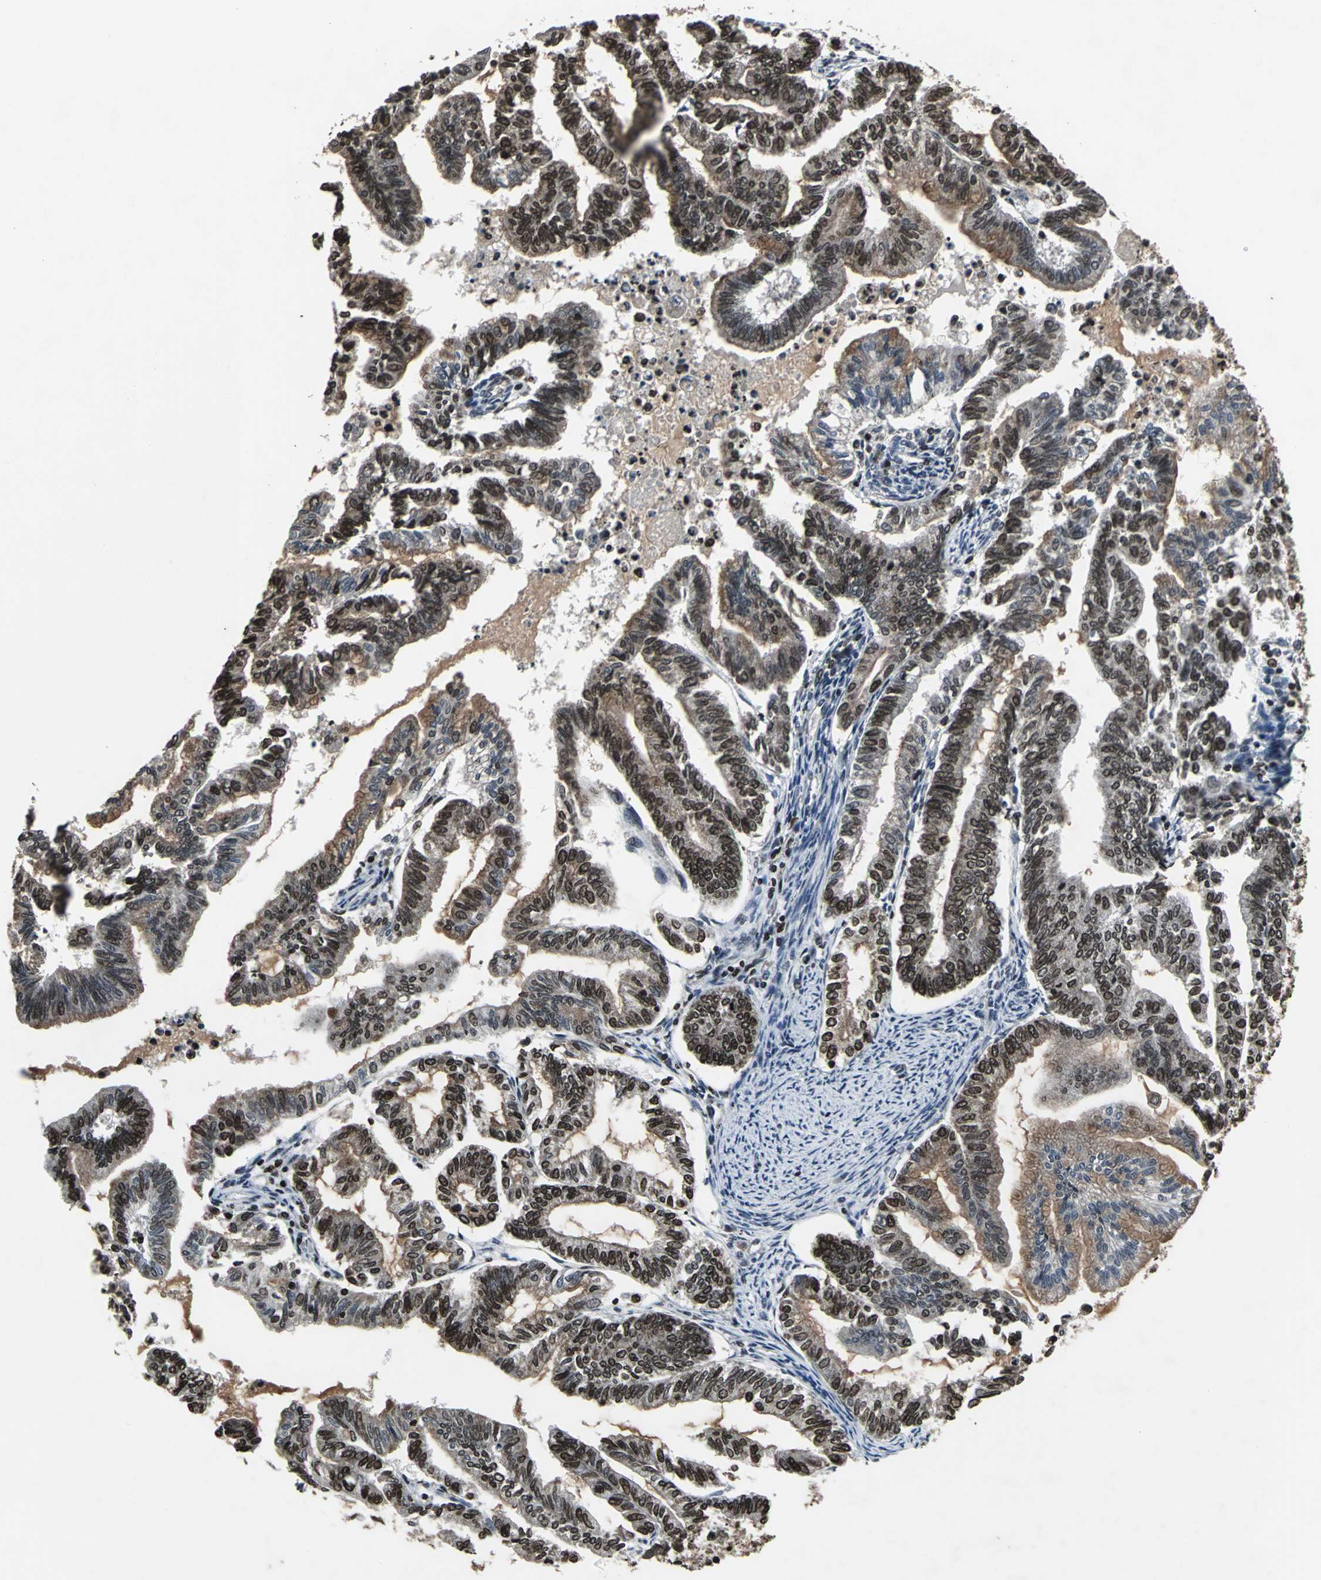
{"staining": {"intensity": "strong", "quantity": ">75%", "location": "cytoplasmic/membranous,nuclear"}, "tissue": "endometrial cancer", "cell_type": "Tumor cells", "image_type": "cancer", "snomed": [{"axis": "morphology", "description": "Adenocarcinoma, NOS"}, {"axis": "topography", "description": "Endometrium"}], "caption": "DAB immunohistochemical staining of endometrial adenocarcinoma shows strong cytoplasmic/membranous and nuclear protein staining in approximately >75% of tumor cells.", "gene": "AHR", "patient": {"sex": "female", "age": 79}}